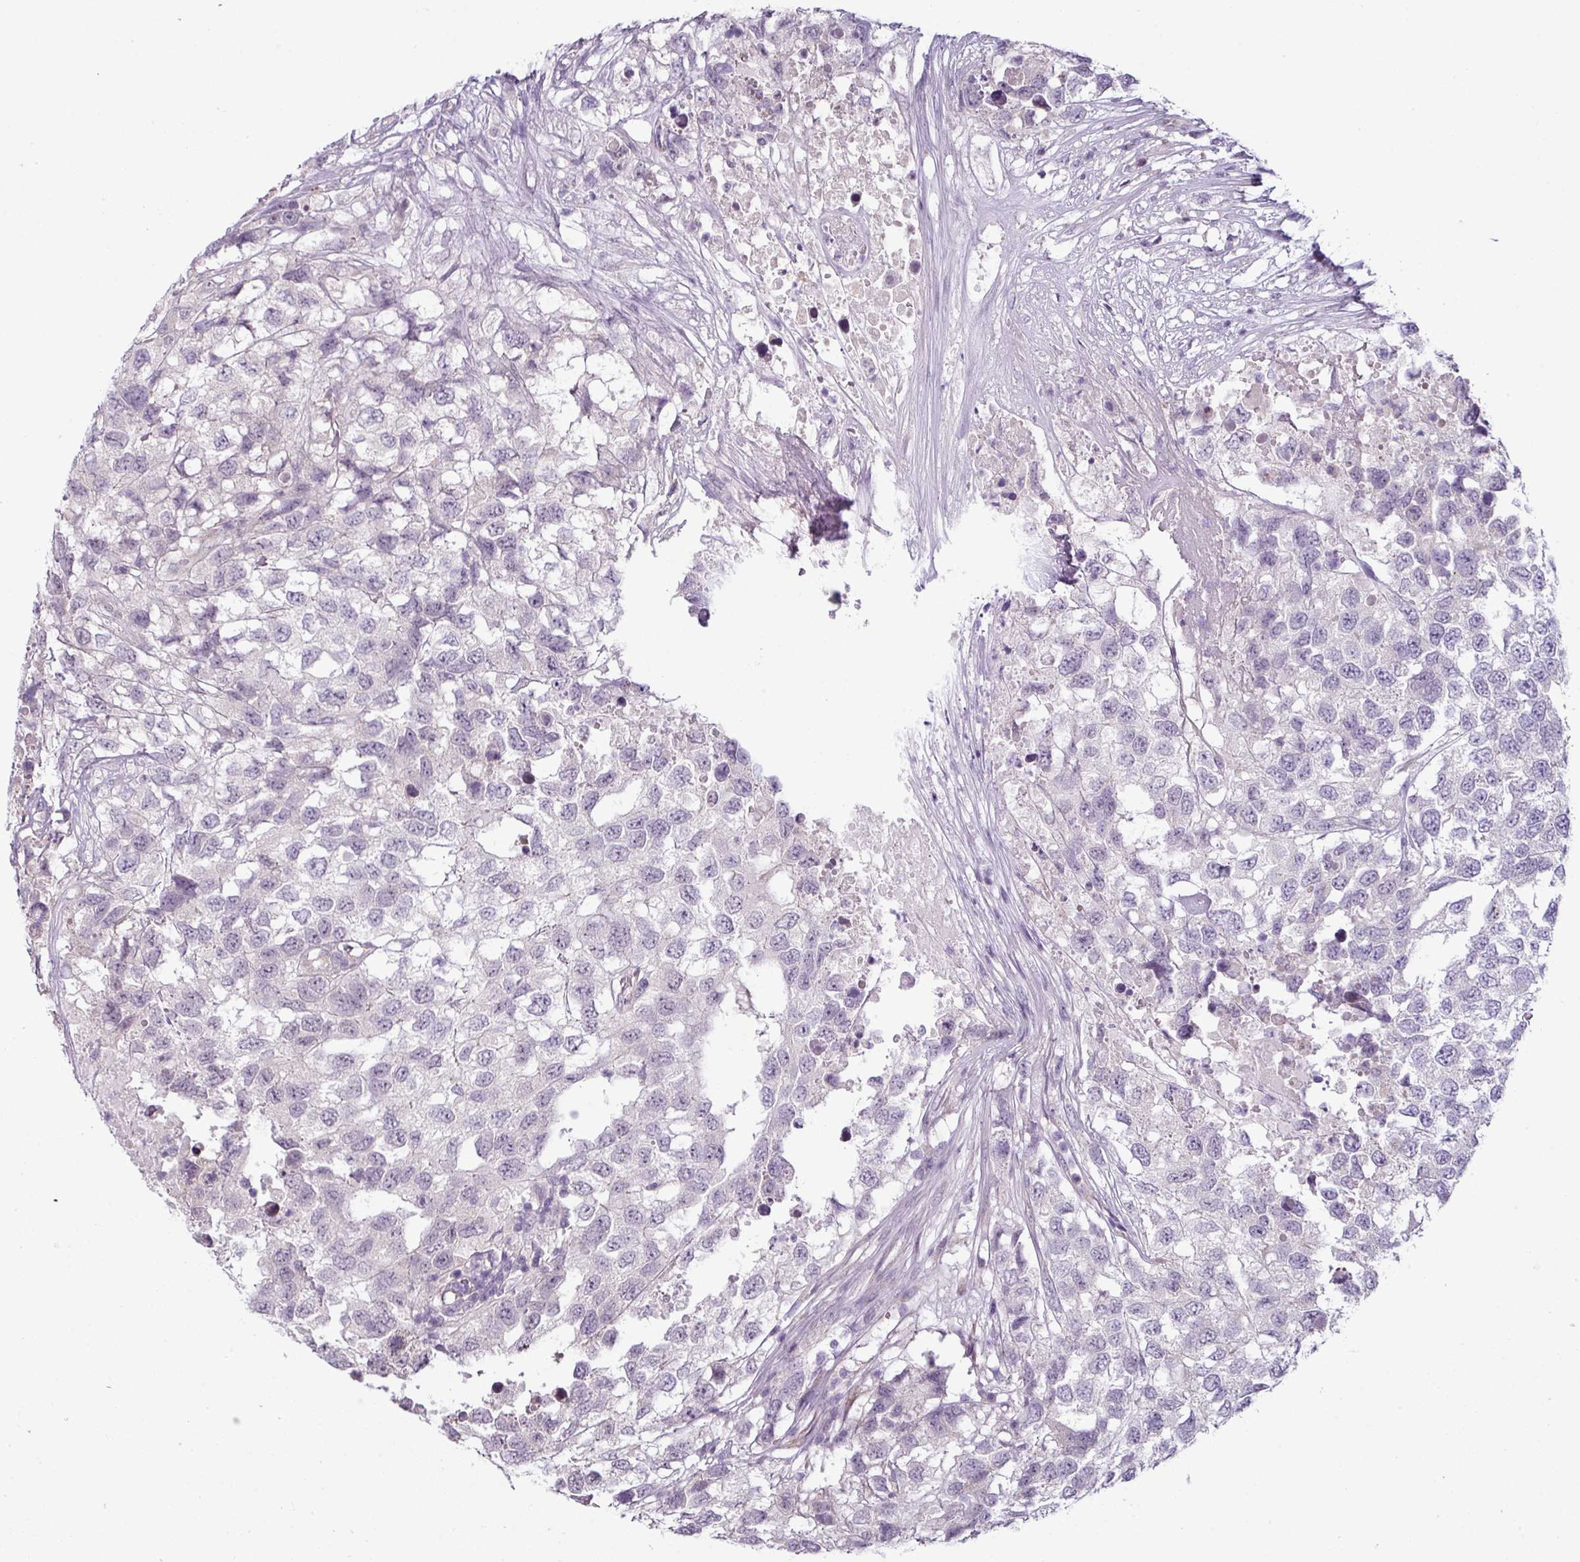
{"staining": {"intensity": "negative", "quantity": "none", "location": "none"}, "tissue": "testis cancer", "cell_type": "Tumor cells", "image_type": "cancer", "snomed": [{"axis": "morphology", "description": "Carcinoma, Embryonal, NOS"}, {"axis": "topography", "description": "Testis"}], "caption": "An immunohistochemistry (IHC) micrograph of testis cancer (embryonal carcinoma) is shown. There is no staining in tumor cells of testis cancer (embryonal carcinoma). Brightfield microscopy of IHC stained with DAB (3,3'-diaminobenzidine) (brown) and hematoxylin (blue), captured at high magnification.", "gene": "OR52D1", "patient": {"sex": "male", "age": 83}}